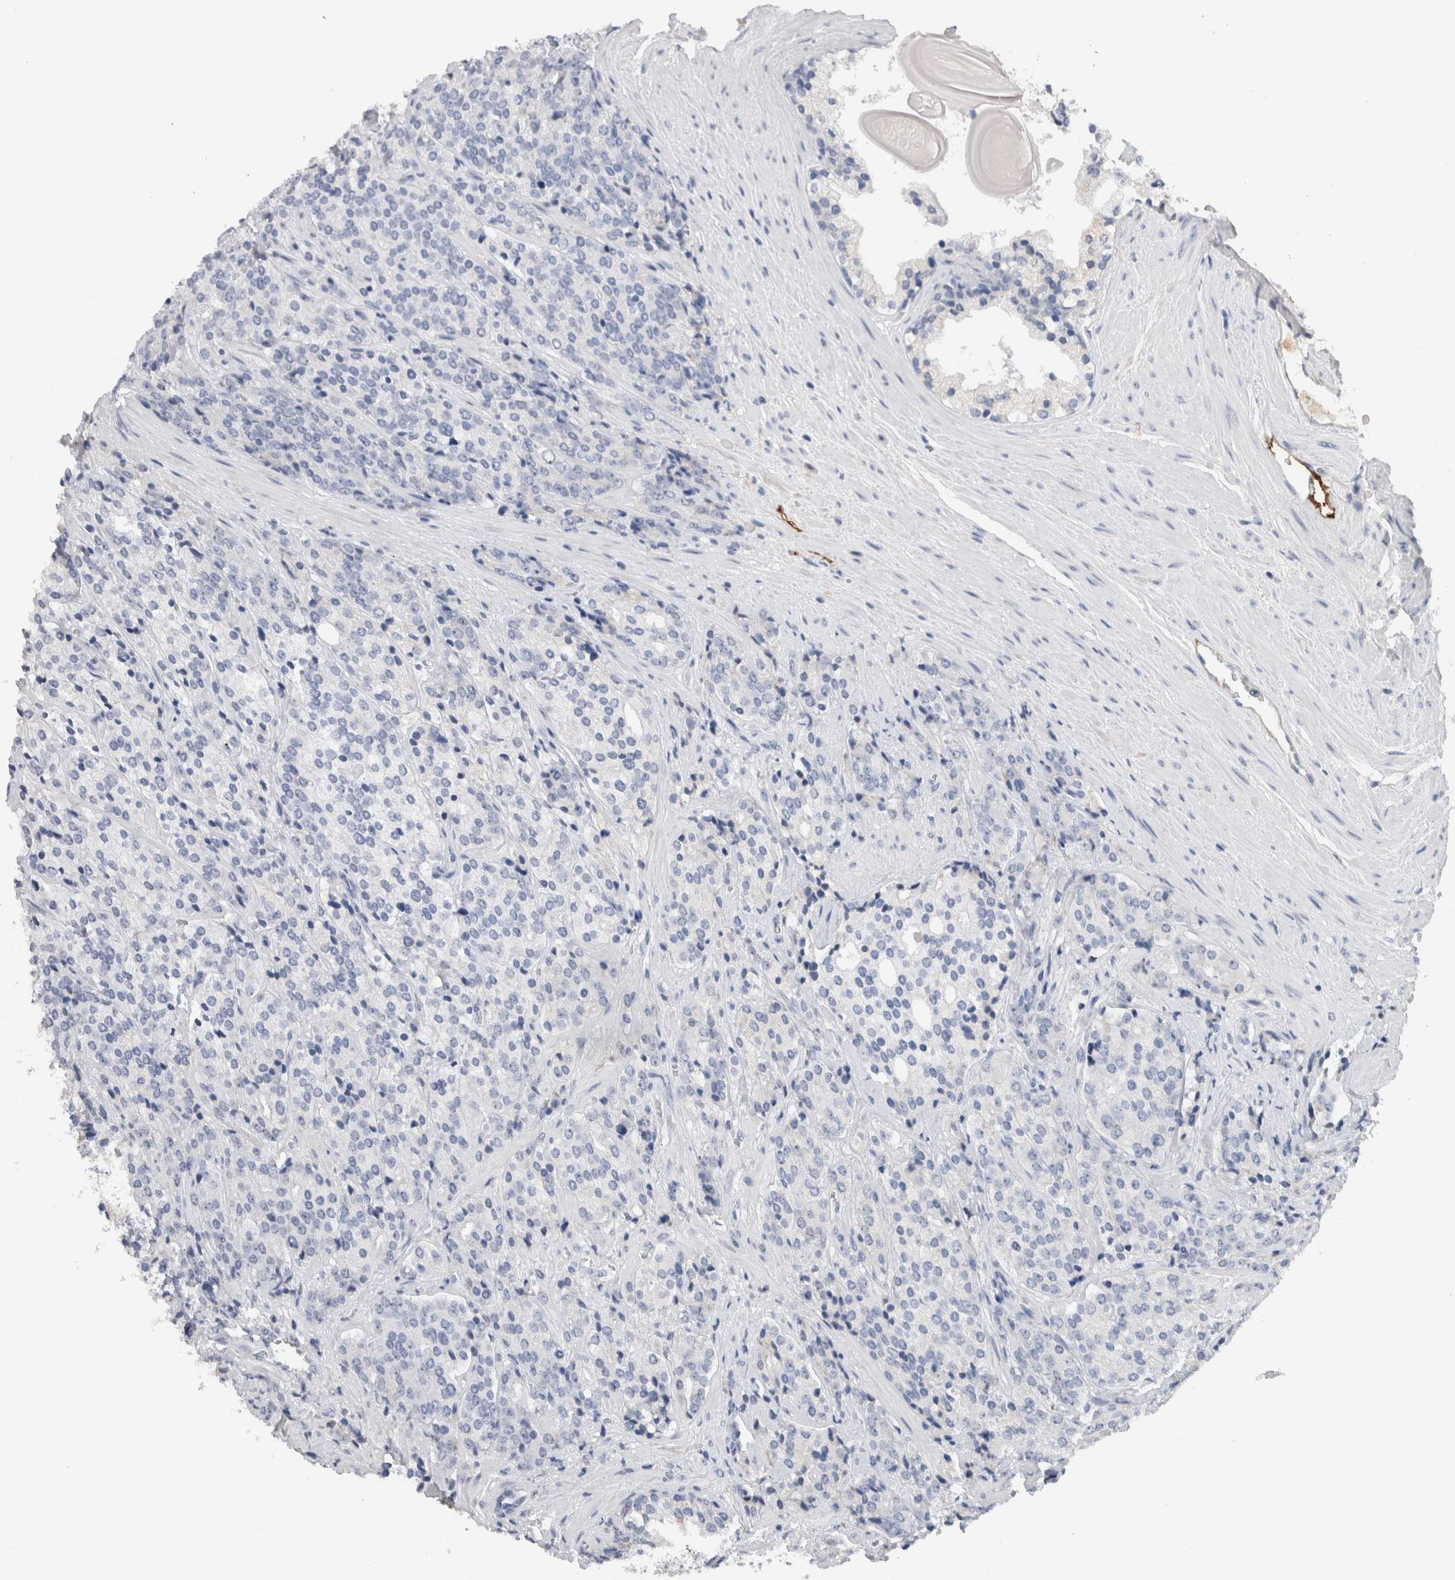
{"staining": {"intensity": "negative", "quantity": "none", "location": "none"}, "tissue": "prostate cancer", "cell_type": "Tumor cells", "image_type": "cancer", "snomed": [{"axis": "morphology", "description": "Adenocarcinoma, High grade"}, {"axis": "topography", "description": "Prostate"}], "caption": "Prostate cancer was stained to show a protein in brown. There is no significant positivity in tumor cells.", "gene": "FABP4", "patient": {"sex": "male", "age": 71}}